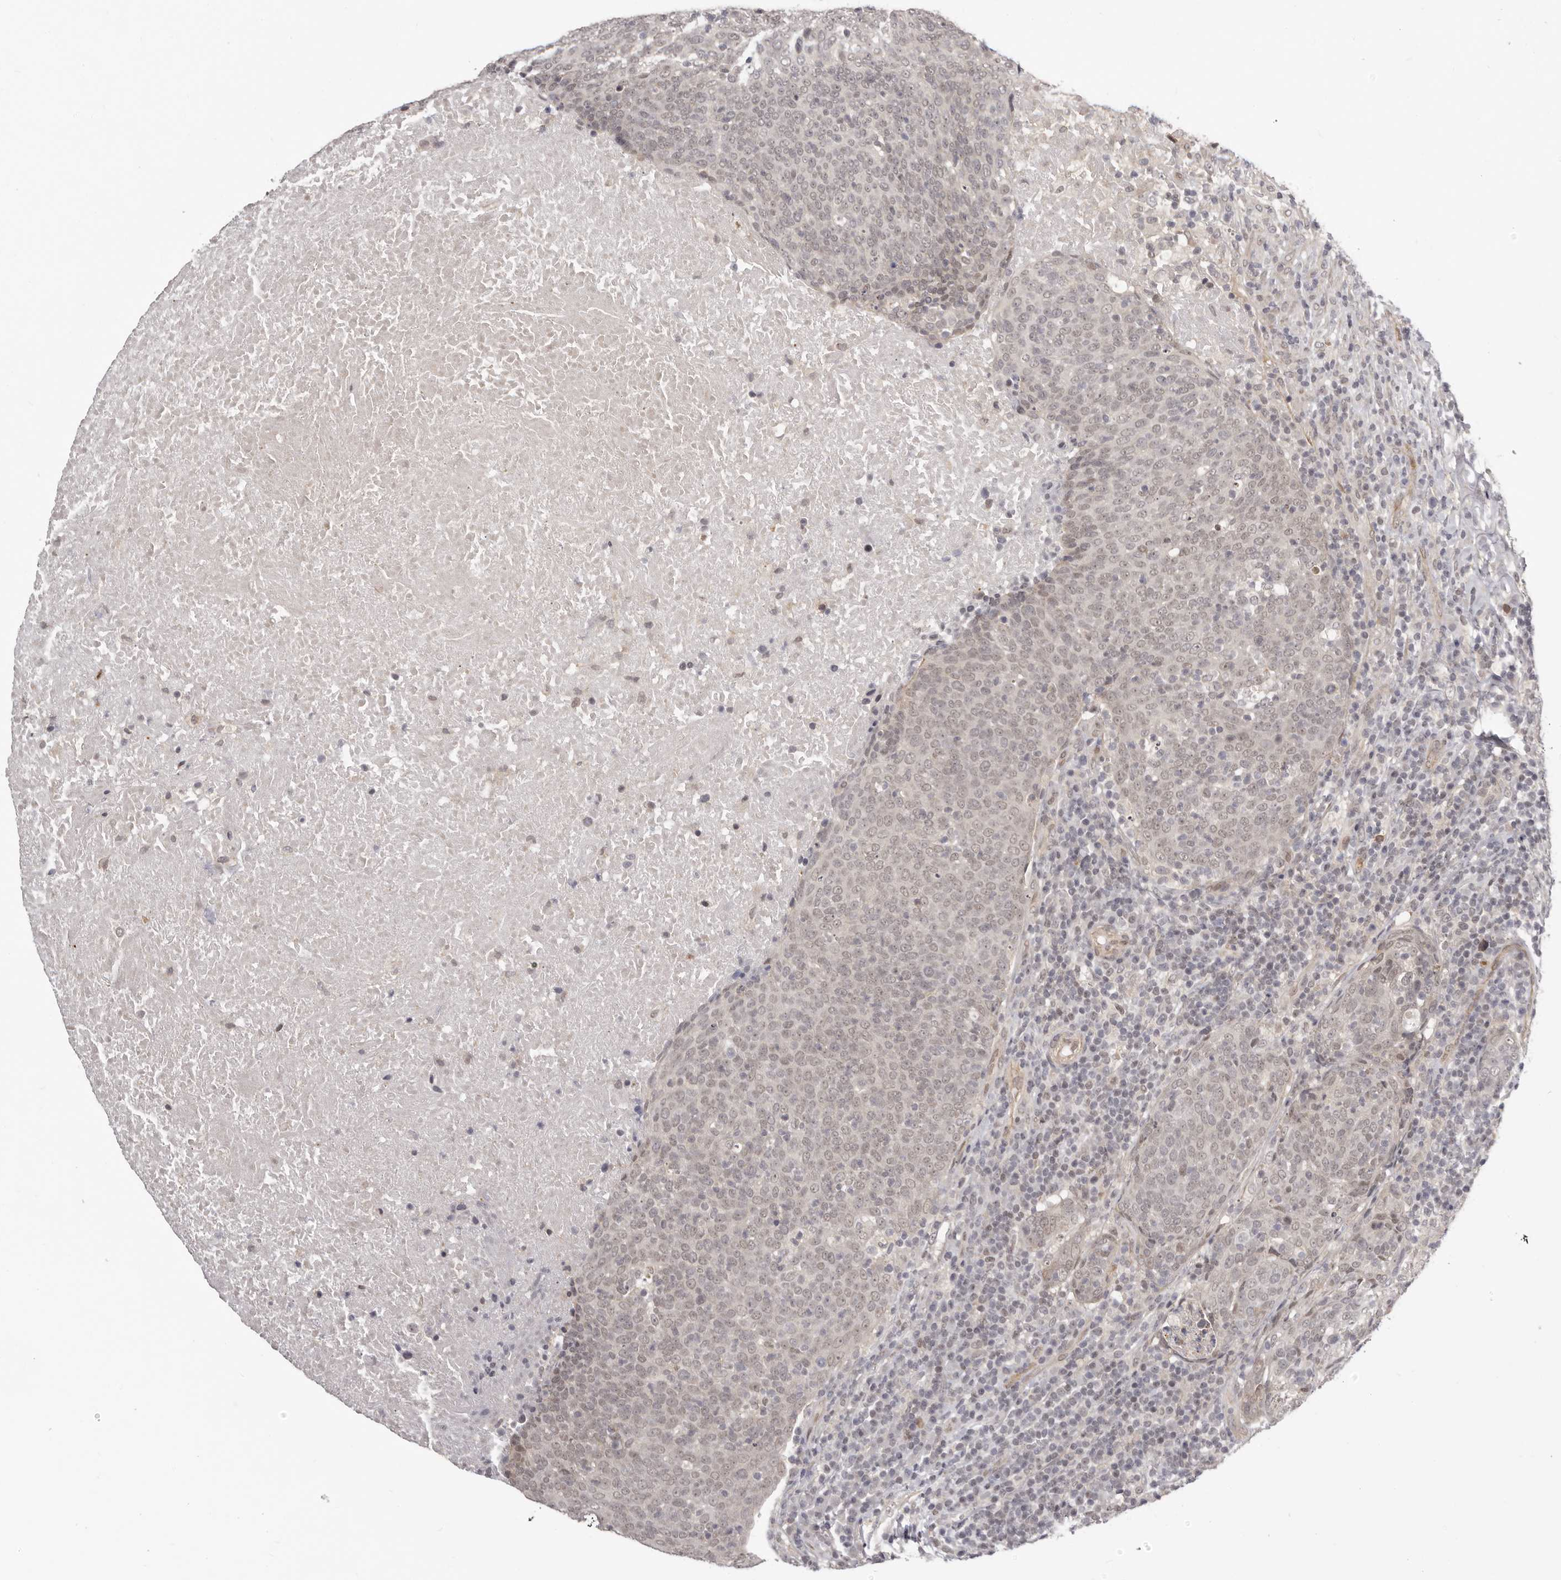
{"staining": {"intensity": "negative", "quantity": "none", "location": "none"}, "tissue": "head and neck cancer", "cell_type": "Tumor cells", "image_type": "cancer", "snomed": [{"axis": "morphology", "description": "Squamous cell carcinoma, NOS"}, {"axis": "morphology", "description": "Squamous cell carcinoma, metastatic, NOS"}, {"axis": "topography", "description": "Lymph node"}, {"axis": "topography", "description": "Head-Neck"}], "caption": "Head and neck cancer (squamous cell carcinoma) was stained to show a protein in brown. There is no significant expression in tumor cells.", "gene": "RNF2", "patient": {"sex": "male", "age": 62}}